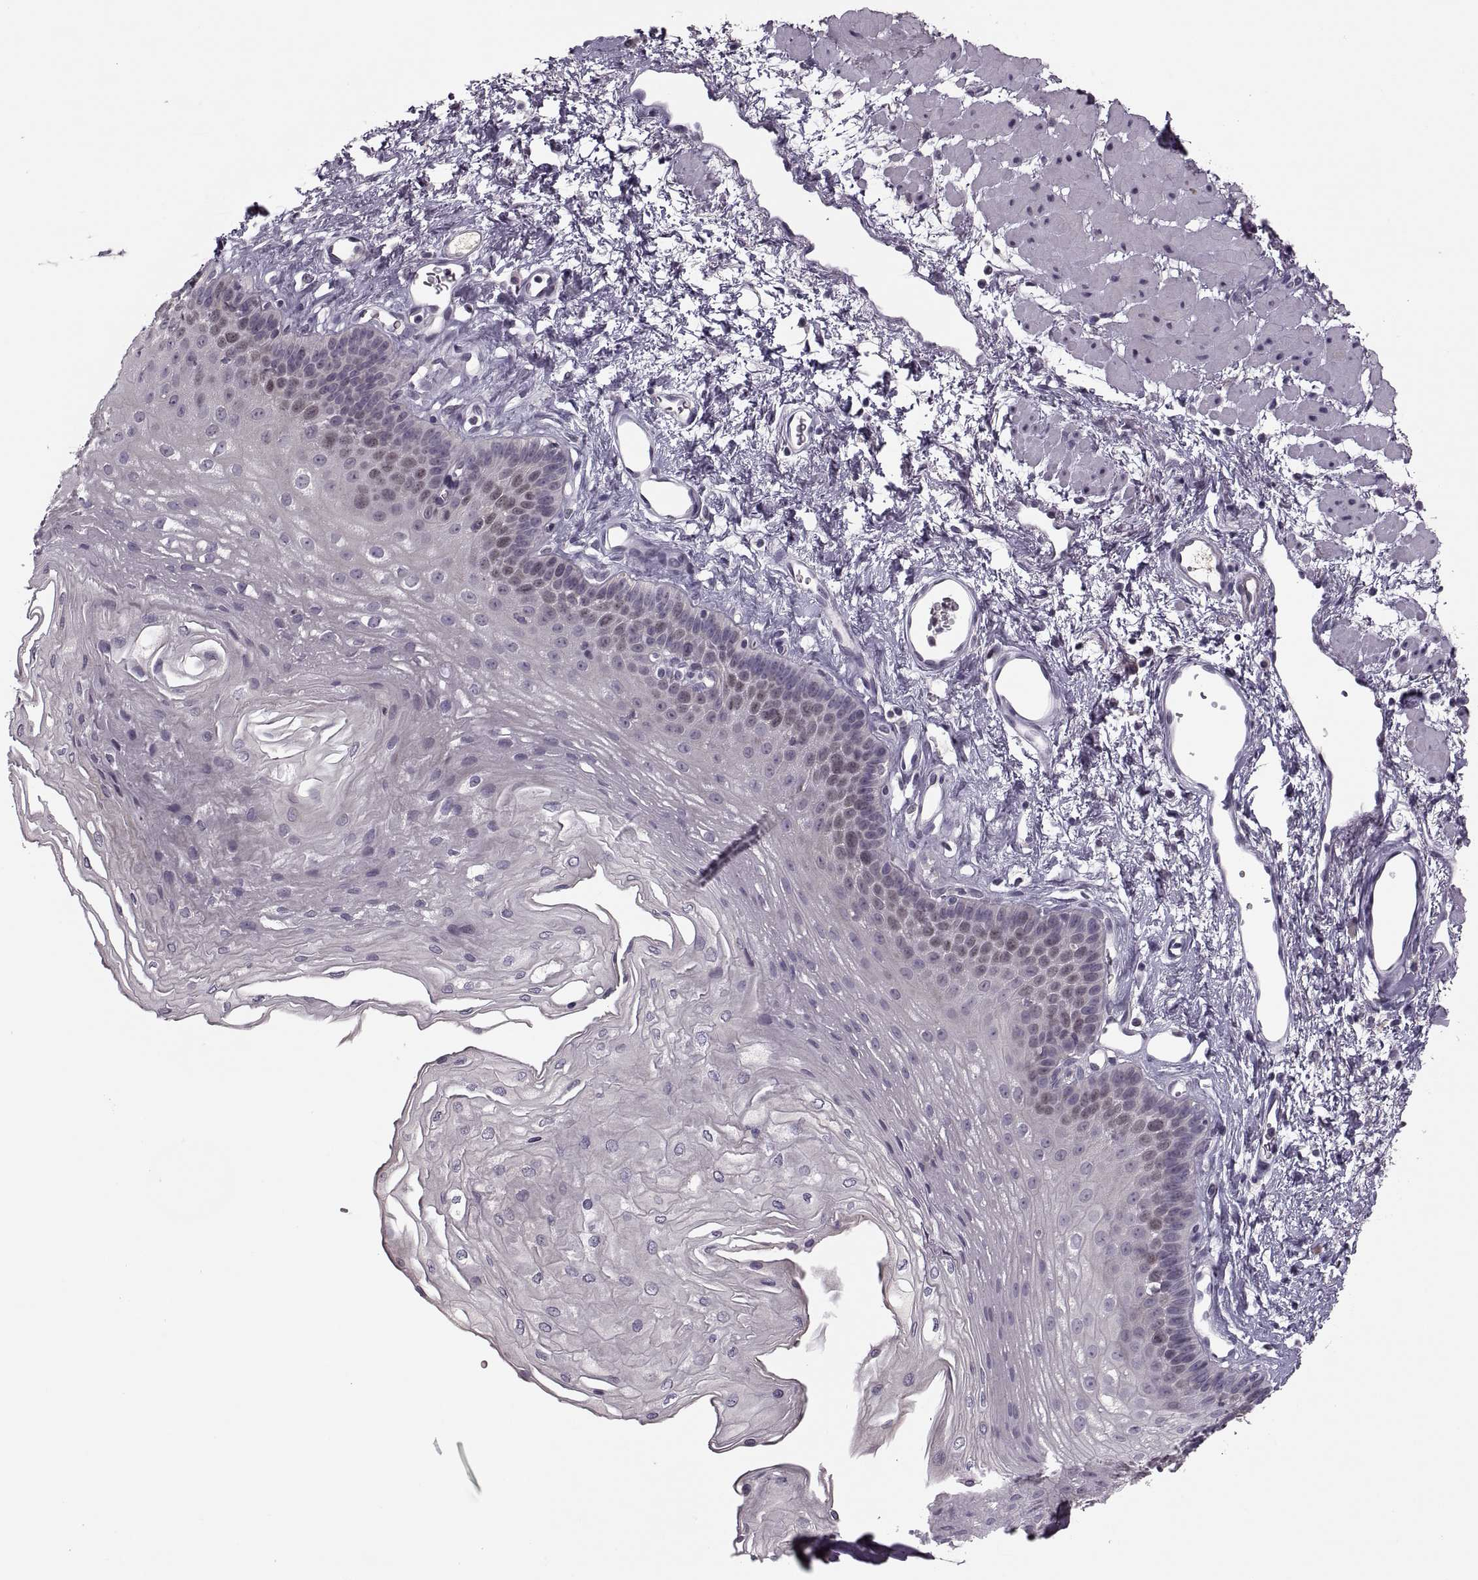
{"staining": {"intensity": "negative", "quantity": "none", "location": "none"}, "tissue": "esophagus", "cell_type": "Squamous epithelial cells", "image_type": "normal", "snomed": [{"axis": "morphology", "description": "Normal tissue, NOS"}, {"axis": "topography", "description": "Esophagus"}], "caption": "The image shows no significant positivity in squamous epithelial cells of esophagus. (Stains: DAB immunohistochemistry (IHC) with hematoxylin counter stain, Microscopy: brightfield microscopy at high magnification).", "gene": "CACNA1F", "patient": {"sex": "female", "age": 62}}